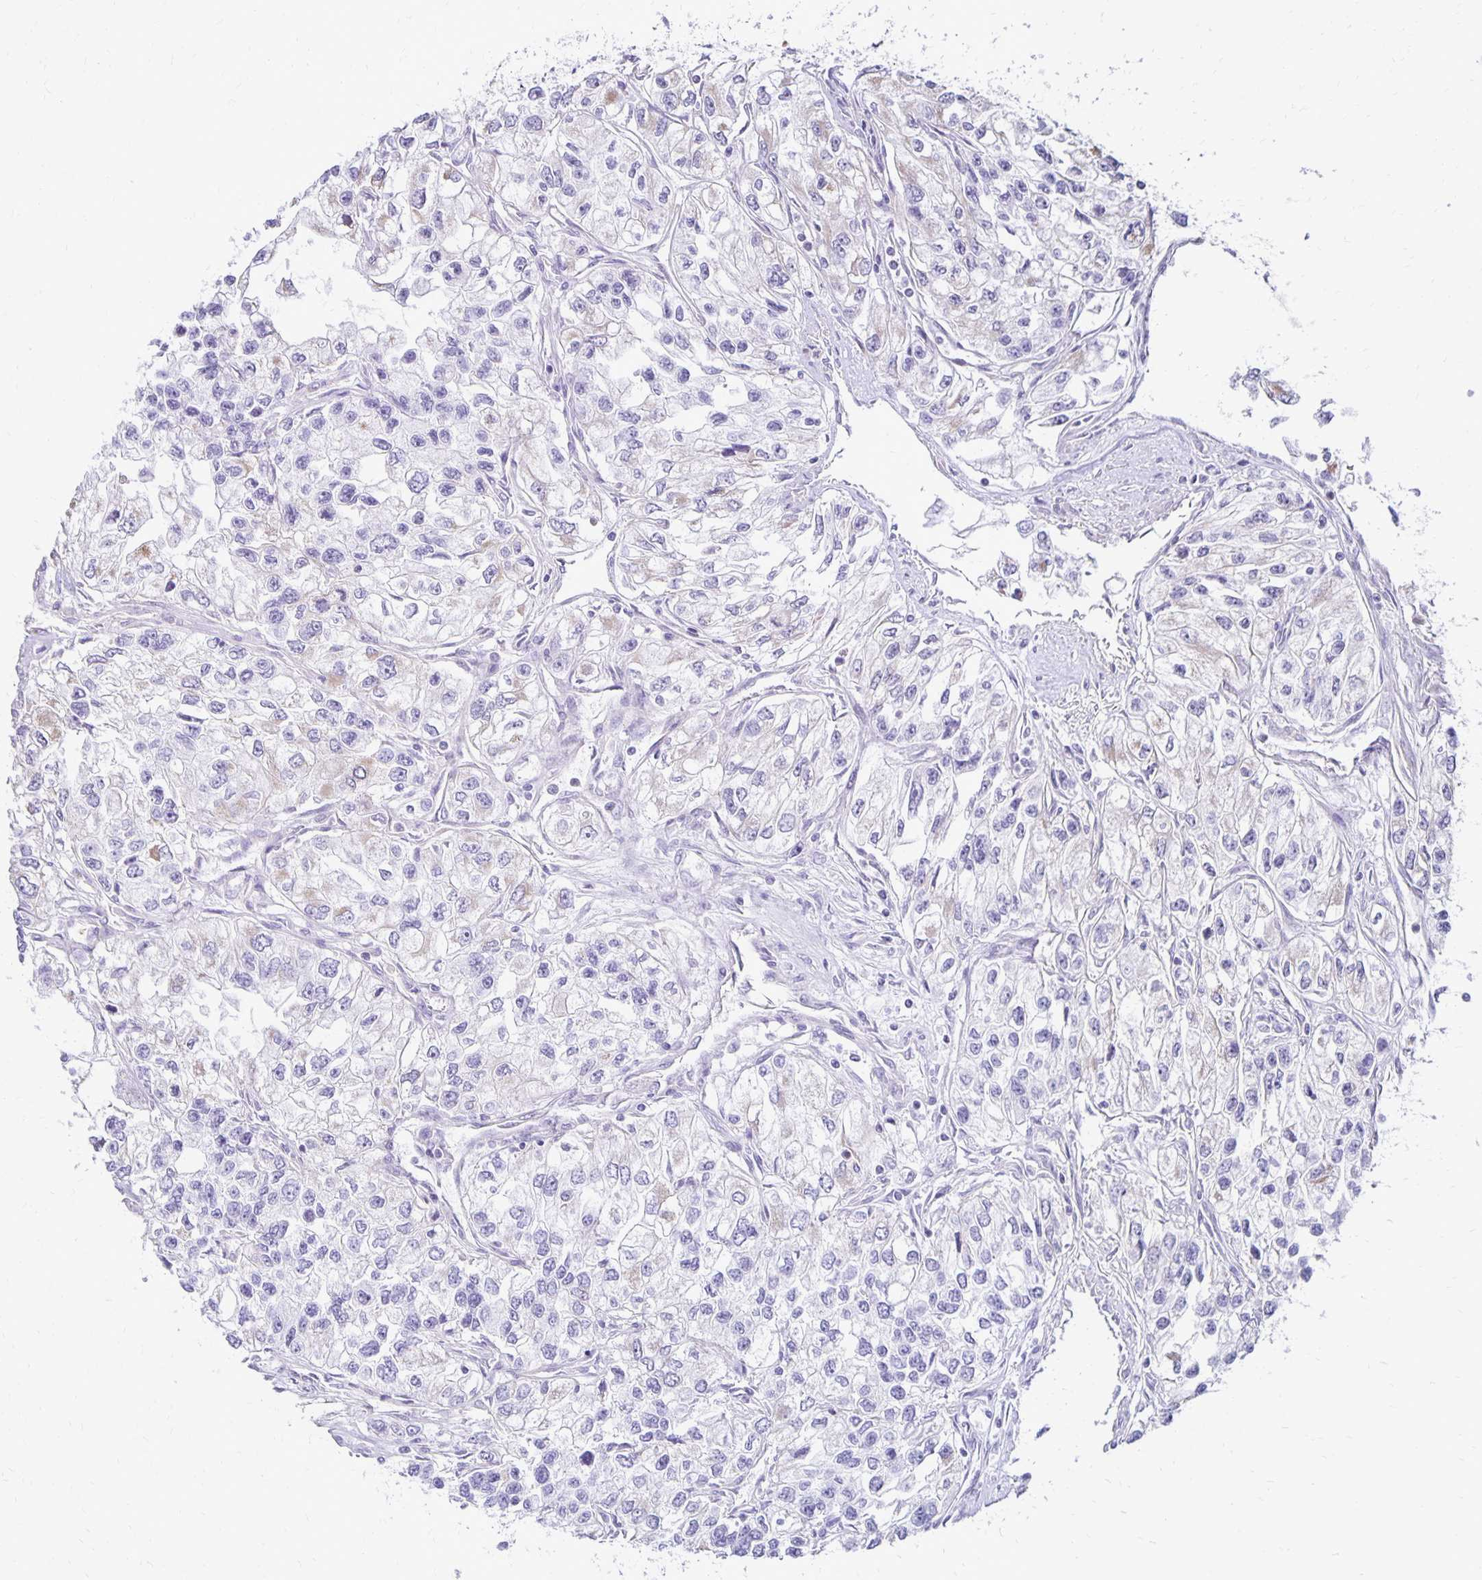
{"staining": {"intensity": "negative", "quantity": "none", "location": "none"}, "tissue": "renal cancer", "cell_type": "Tumor cells", "image_type": "cancer", "snomed": [{"axis": "morphology", "description": "Adenocarcinoma, NOS"}, {"axis": "topography", "description": "Kidney"}], "caption": "Immunohistochemistry (IHC) image of neoplastic tissue: renal cancer (adenocarcinoma) stained with DAB (3,3'-diaminobenzidine) reveals no significant protein staining in tumor cells.", "gene": "FN3K", "patient": {"sex": "female", "age": 59}}